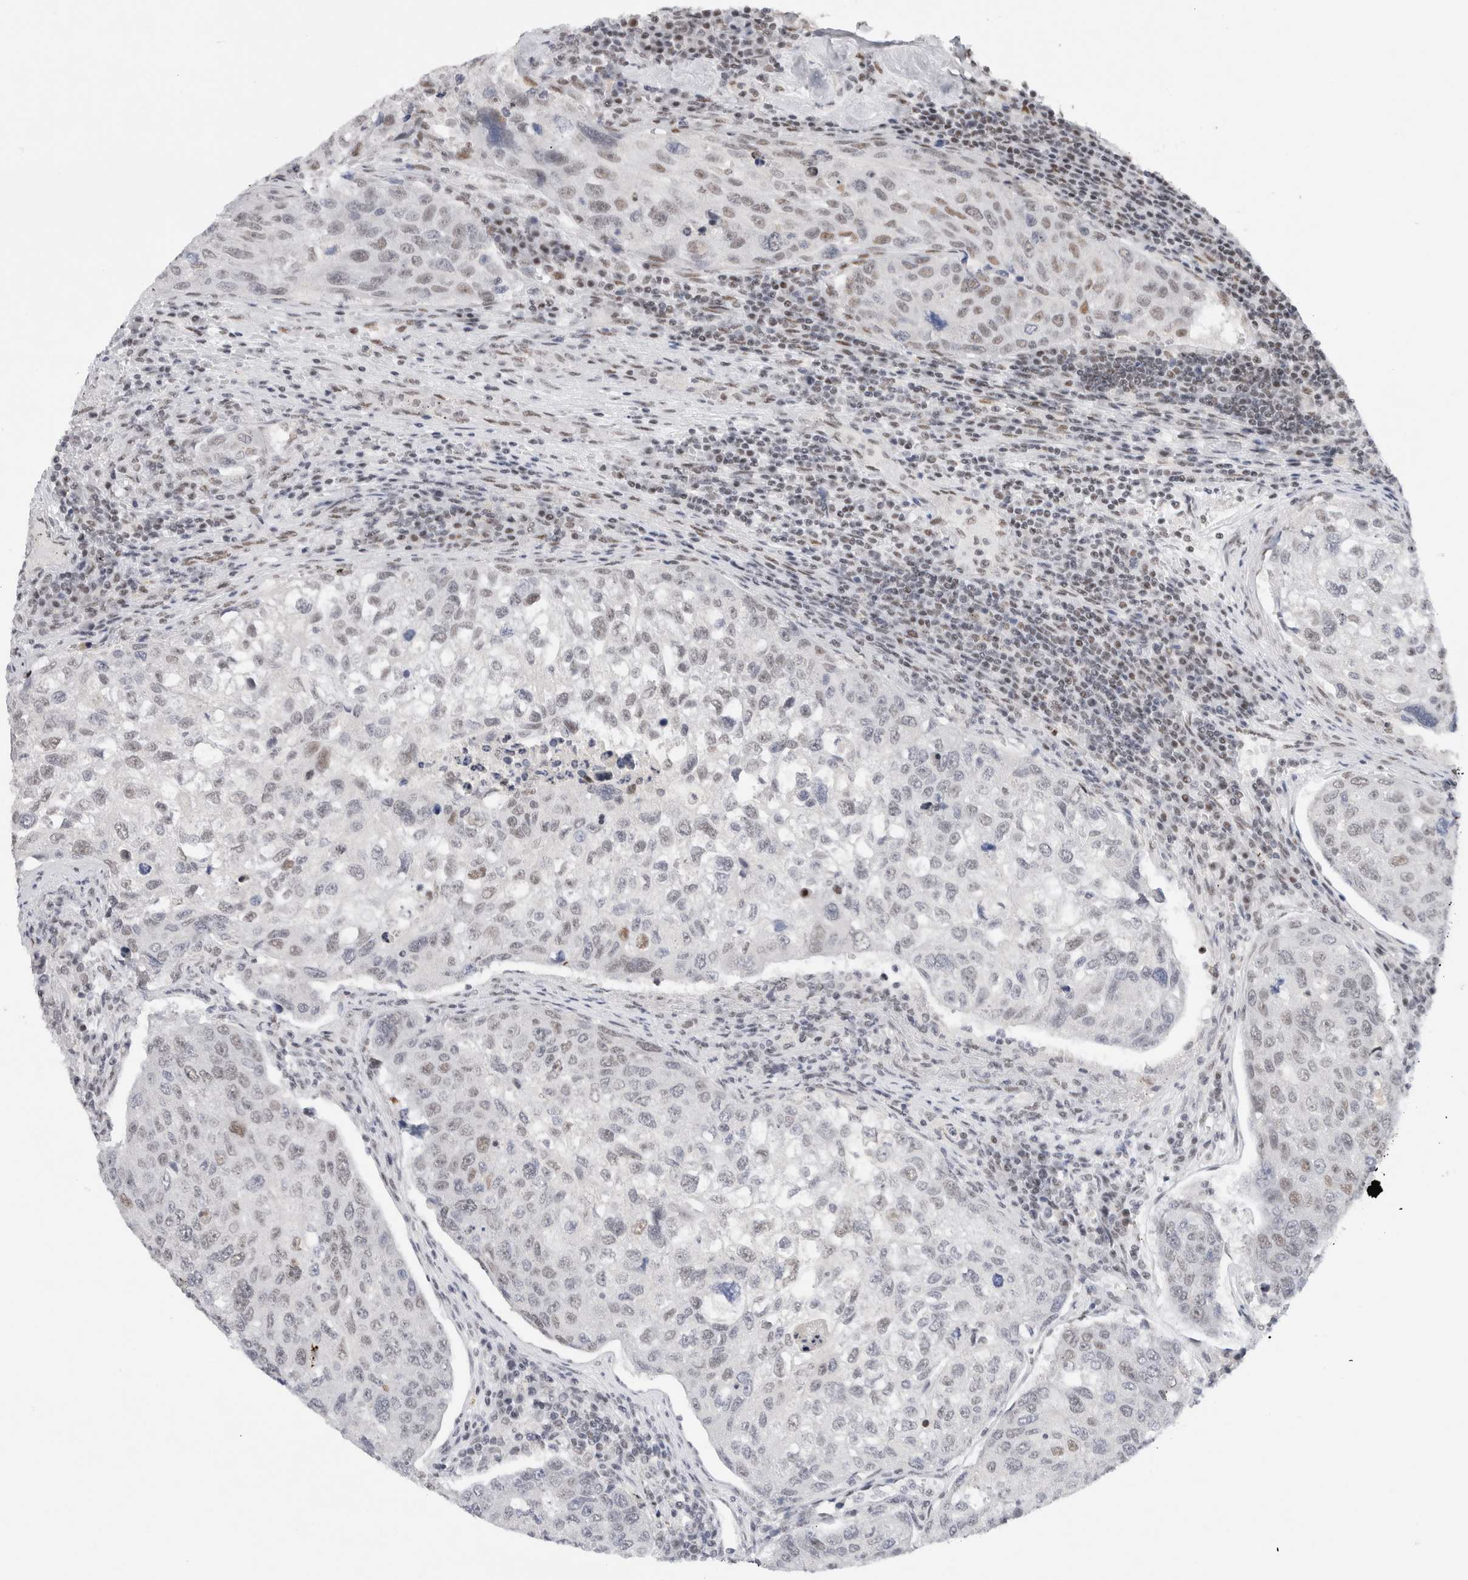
{"staining": {"intensity": "moderate", "quantity": "<25%", "location": "nuclear"}, "tissue": "urothelial cancer", "cell_type": "Tumor cells", "image_type": "cancer", "snomed": [{"axis": "morphology", "description": "Urothelial carcinoma, High grade"}, {"axis": "topography", "description": "Lymph node"}, {"axis": "topography", "description": "Urinary bladder"}], "caption": "Immunohistochemistry staining of urothelial carcinoma (high-grade), which demonstrates low levels of moderate nuclear expression in approximately <25% of tumor cells indicating moderate nuclear protein staining. The staining was performed using DAB (brown) for protein detection and nuclei were counterstained in hematoxylin (blue).", "gene": "COPS7A", "patient": {"sex": "male", "age": 51}}